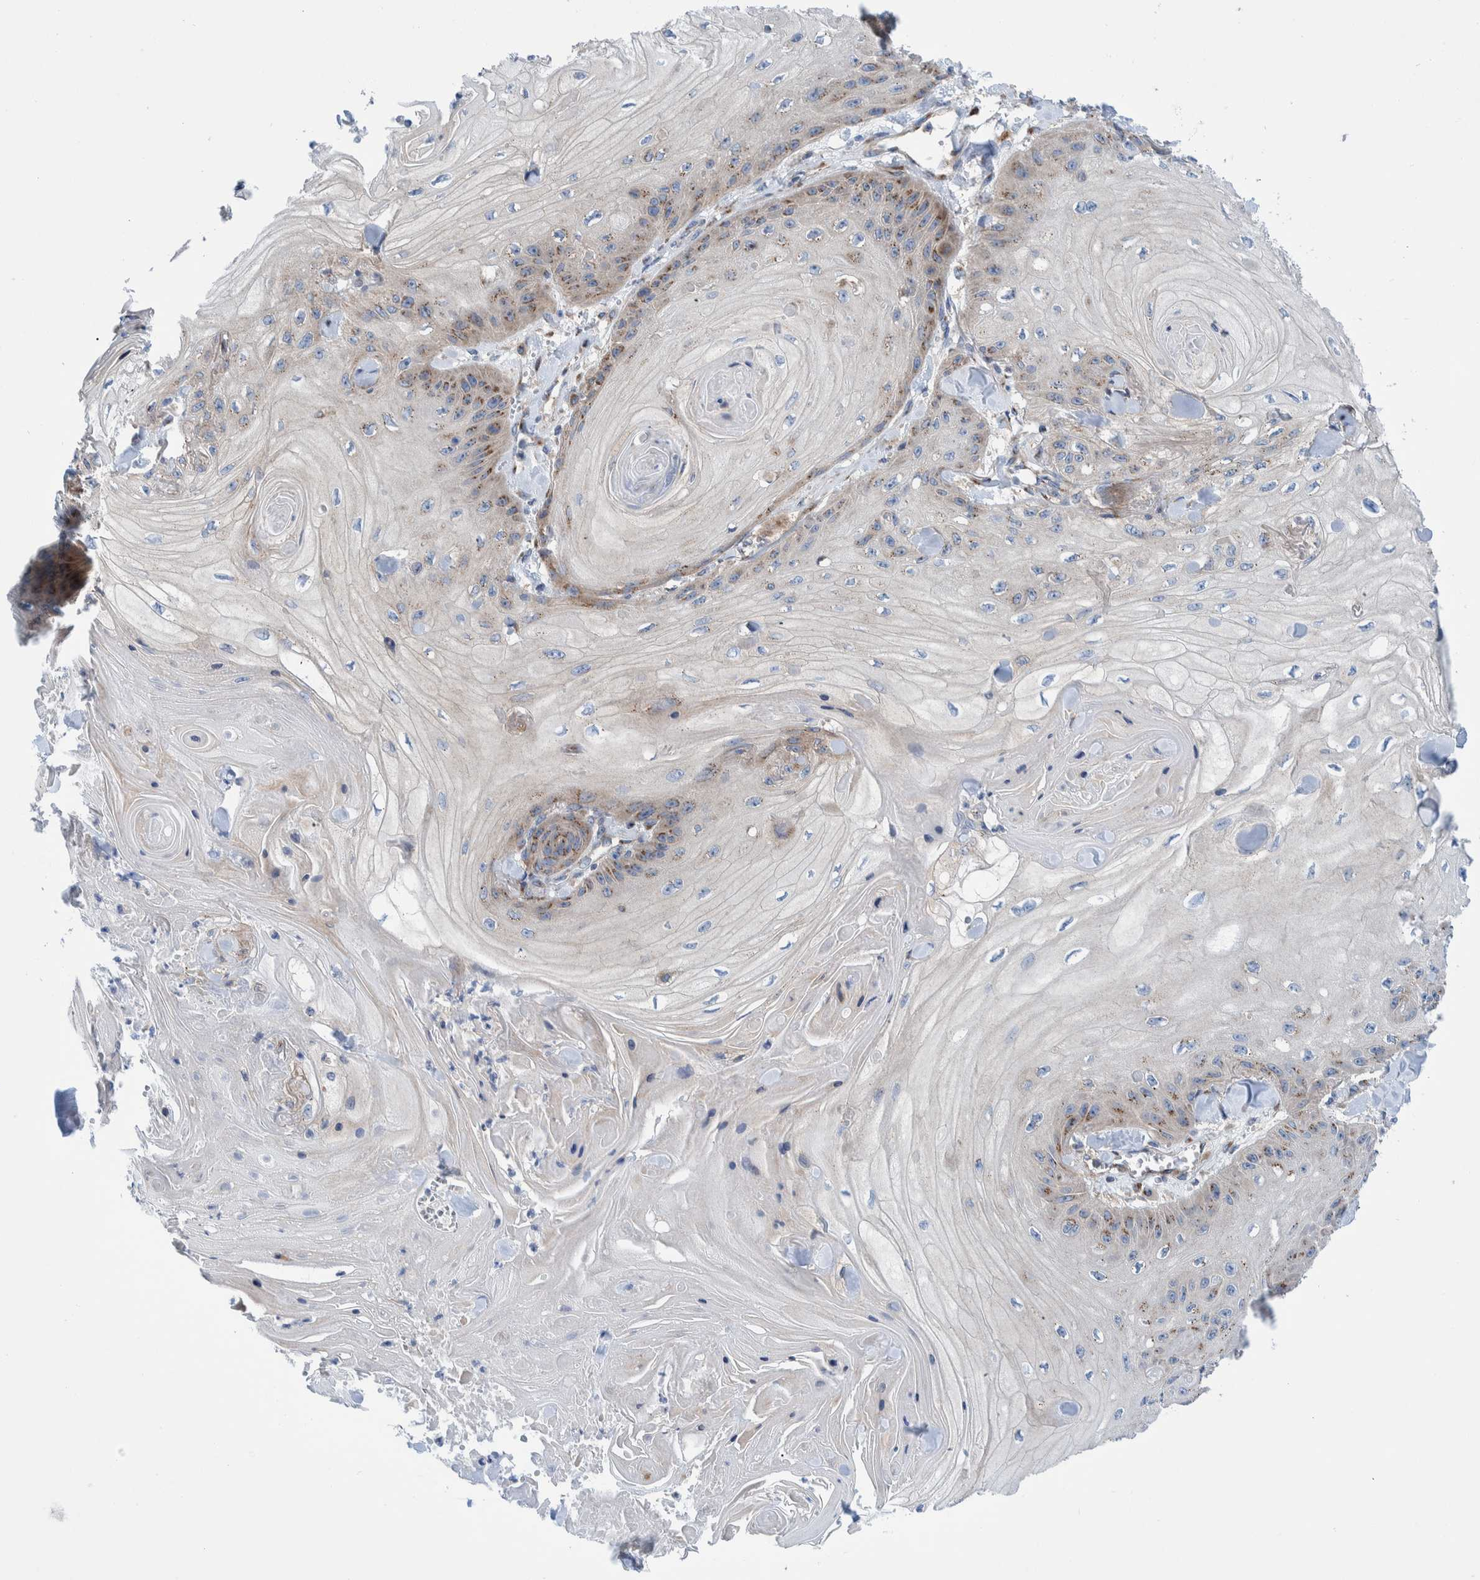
{"staining": {"intensity": "weak", "quantity": "<25%", "location": "cytoplasmic/membranous"}, "tissue": "skin cancer", "cell_type": "Tumor cells", "image_type": "cancer", "snomed": [{"axis": "morphology", "description": "Squamous cell carcinoma, NOS"}, {"axis": "topography", "description": "Skin"}], "caption": "DAB immunohistochemical staining of skin cancer (squamous cell carcinoma) demonstrates no significant expression in tumor cells.", "gene": "TRIM58", "patient": {"sex": "male", "age": 74}}